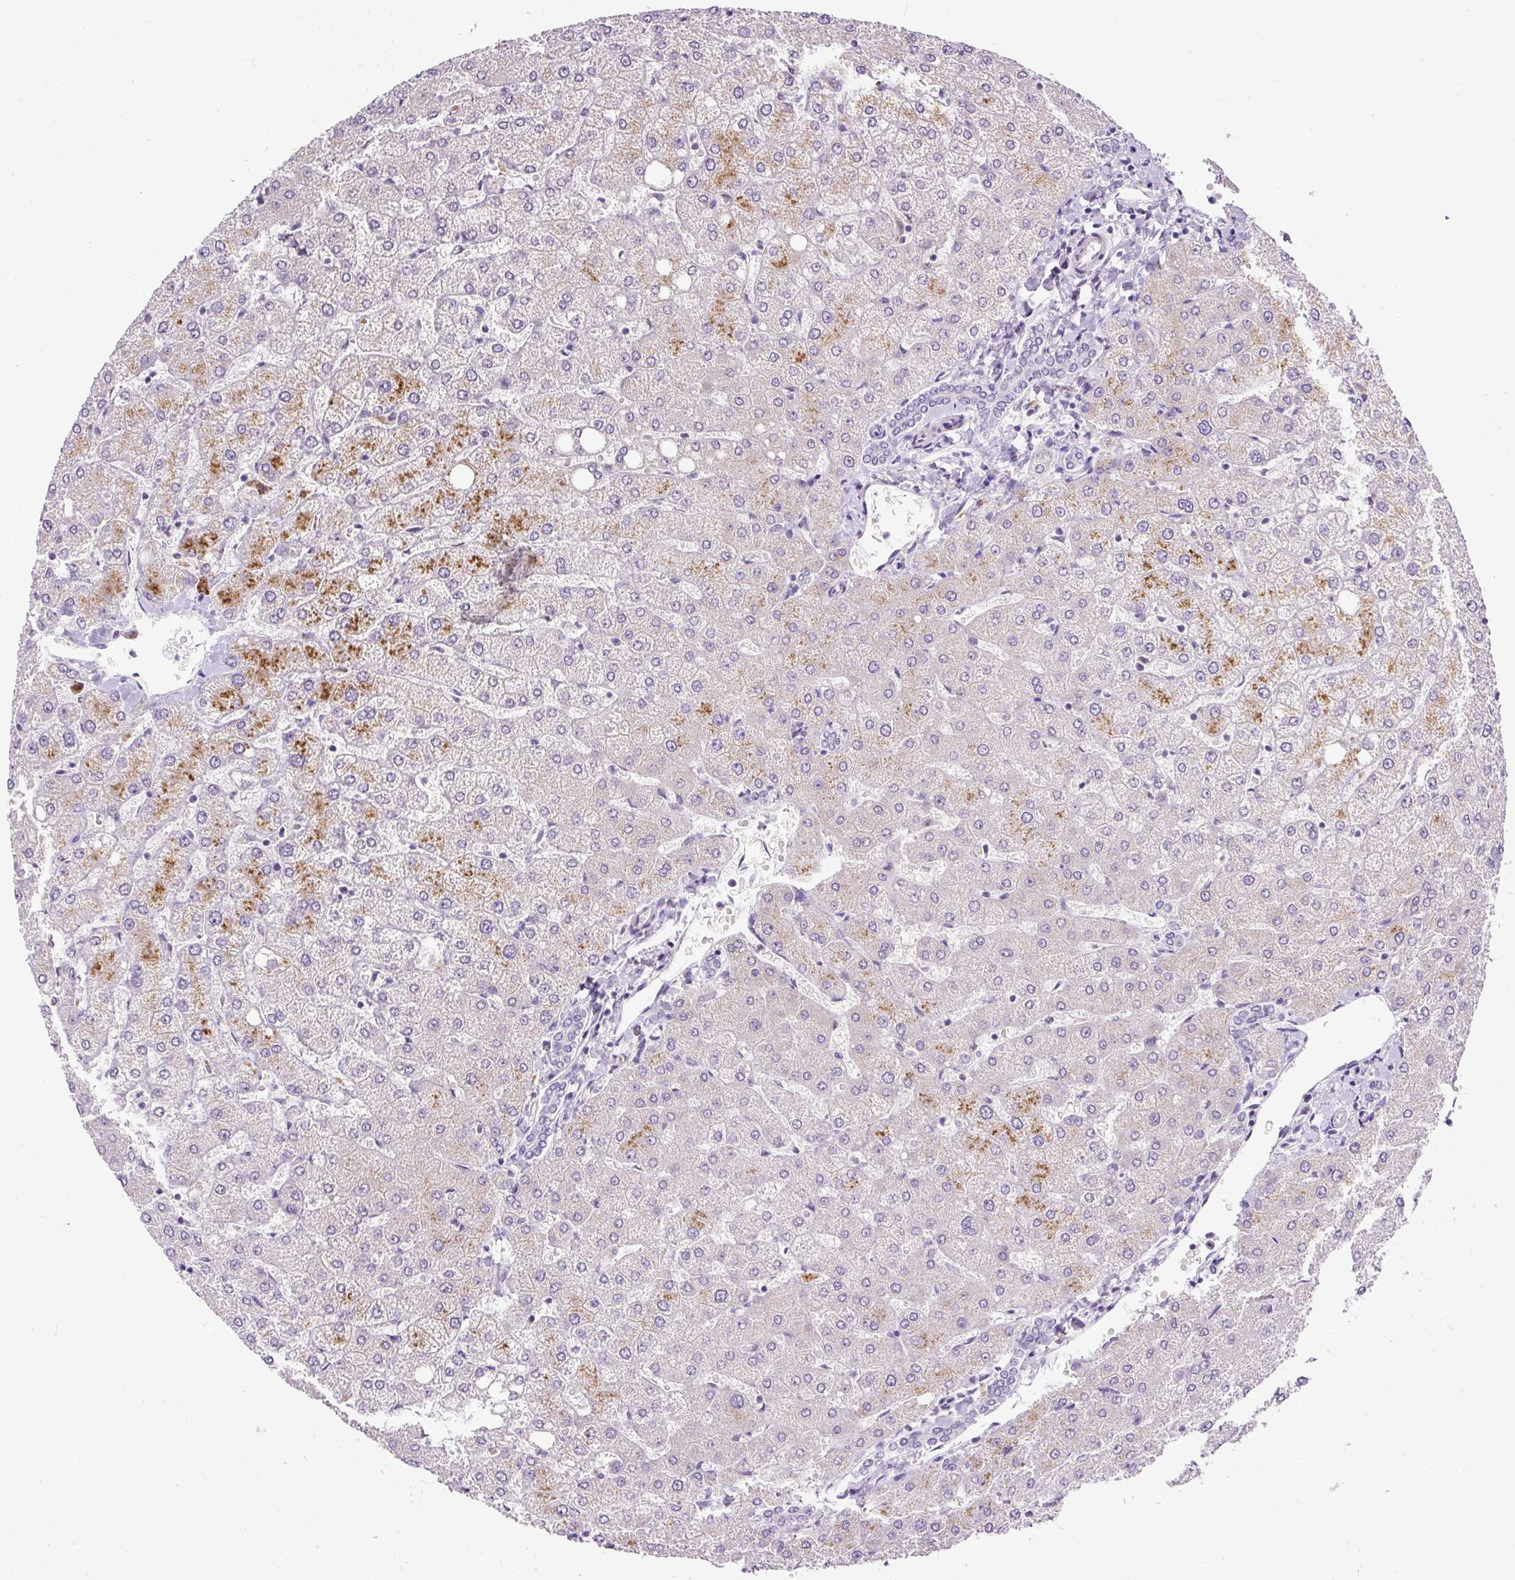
{"staining": {"intensity": "negative", "quantity": "none", "location": "none"}, "tissue": "liver", "cell_type": "Cholangiocytes", "image_type": "normal", "snomed": [{"axis": "morphology", "description": "Normal tissue, NOS"}, {"axis": "topography", "description": "Liver"}], "caption": "An image of liver stained for a protein displays no brown staining in cholangiocytes. (DAB (3,3'-diaminobenzidine) immunohistochemistry (IHC), high magnification).", "gene": "KRTAP20", "patient": {"sex": "female", "age": 54}}